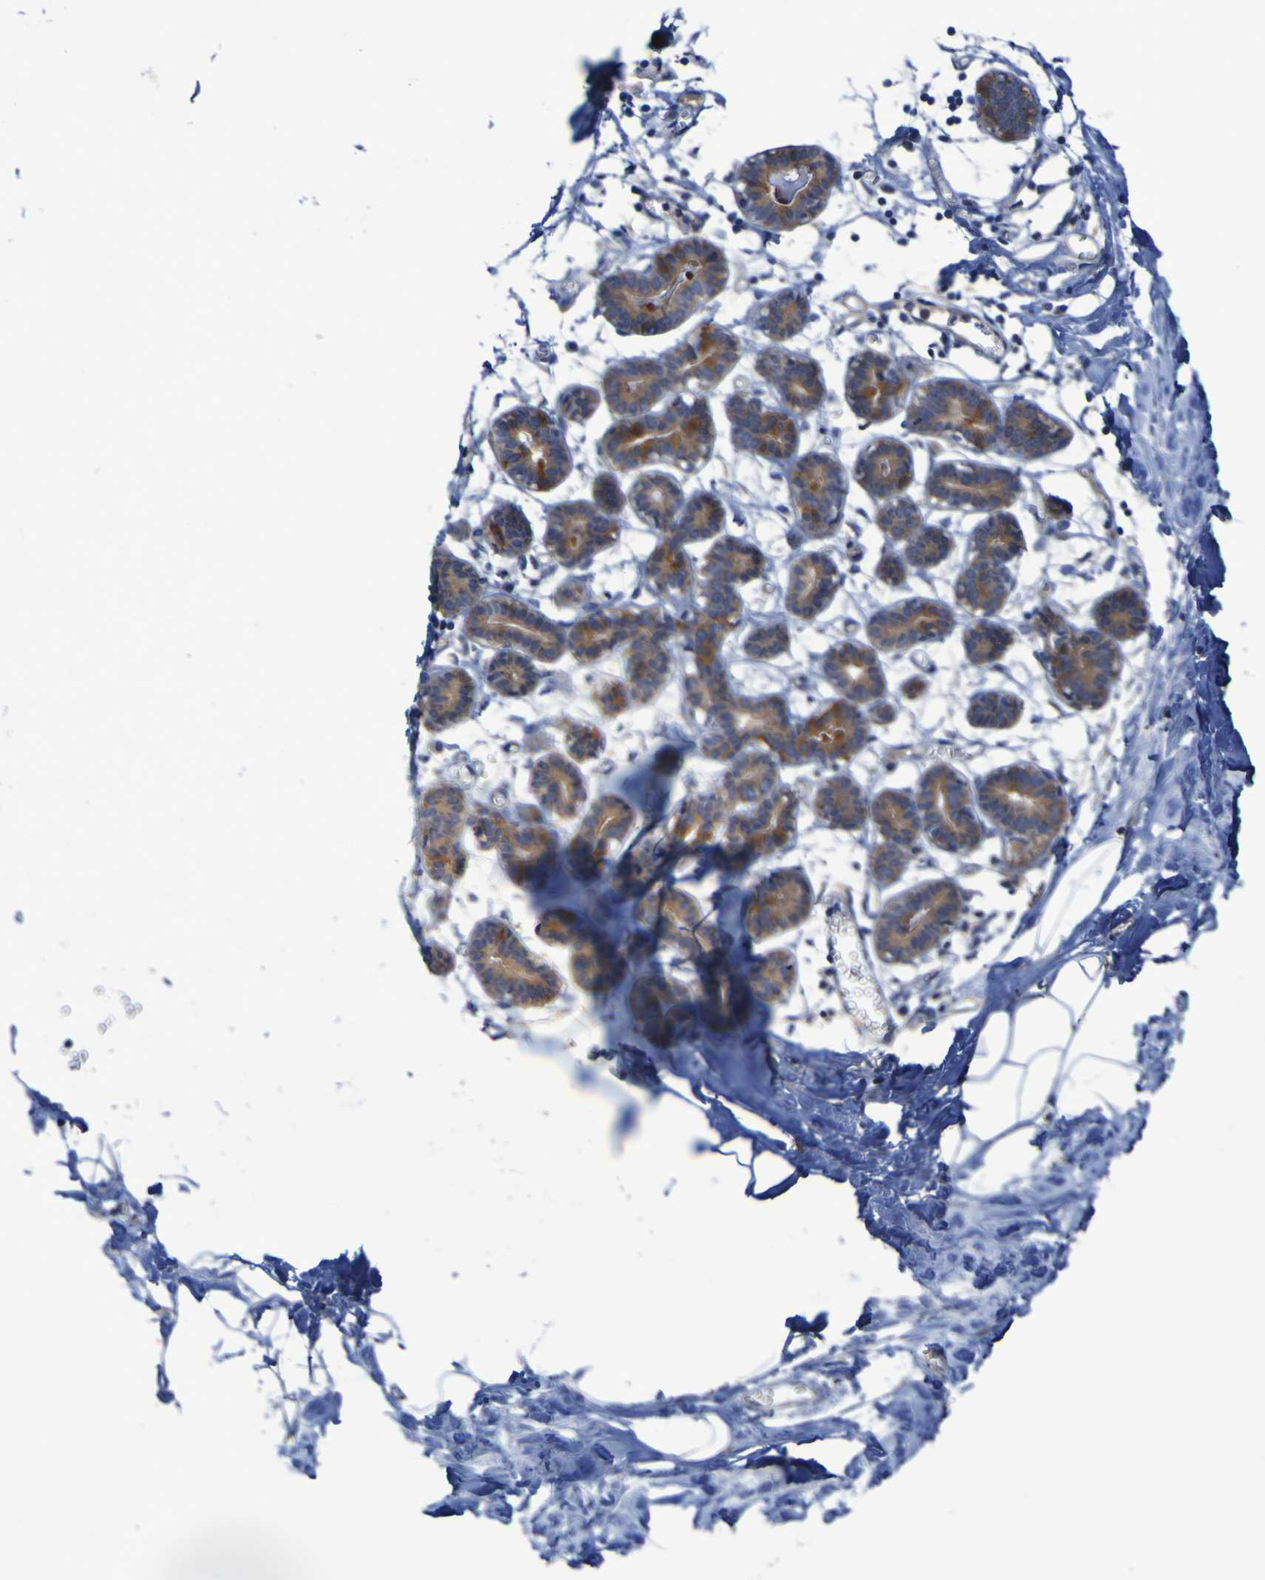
{"staining": {"intensity": "negative", "quantity": "none", "location": "none"}, "tissue": "breast", "cell_type": "Adipocytes", "image_type": "normal", "snomed": [{"axis": "morphology", "description": "Normal tissue, NOS"}, {"axis": "topography", "description": "Breast"}], "caption": "A photomicrograph of breast stained for a protein shows no brown staining in adipocytes. The staining was performed using DAB (3,3'-diaminobenzidine) to visualize the protein expression in brown, while the nuclei were stained in blue with hematoxylin (Magnification: 20x).", "gene": "ARHGEF16", "patient": {"sex": "female", "age": 27}}